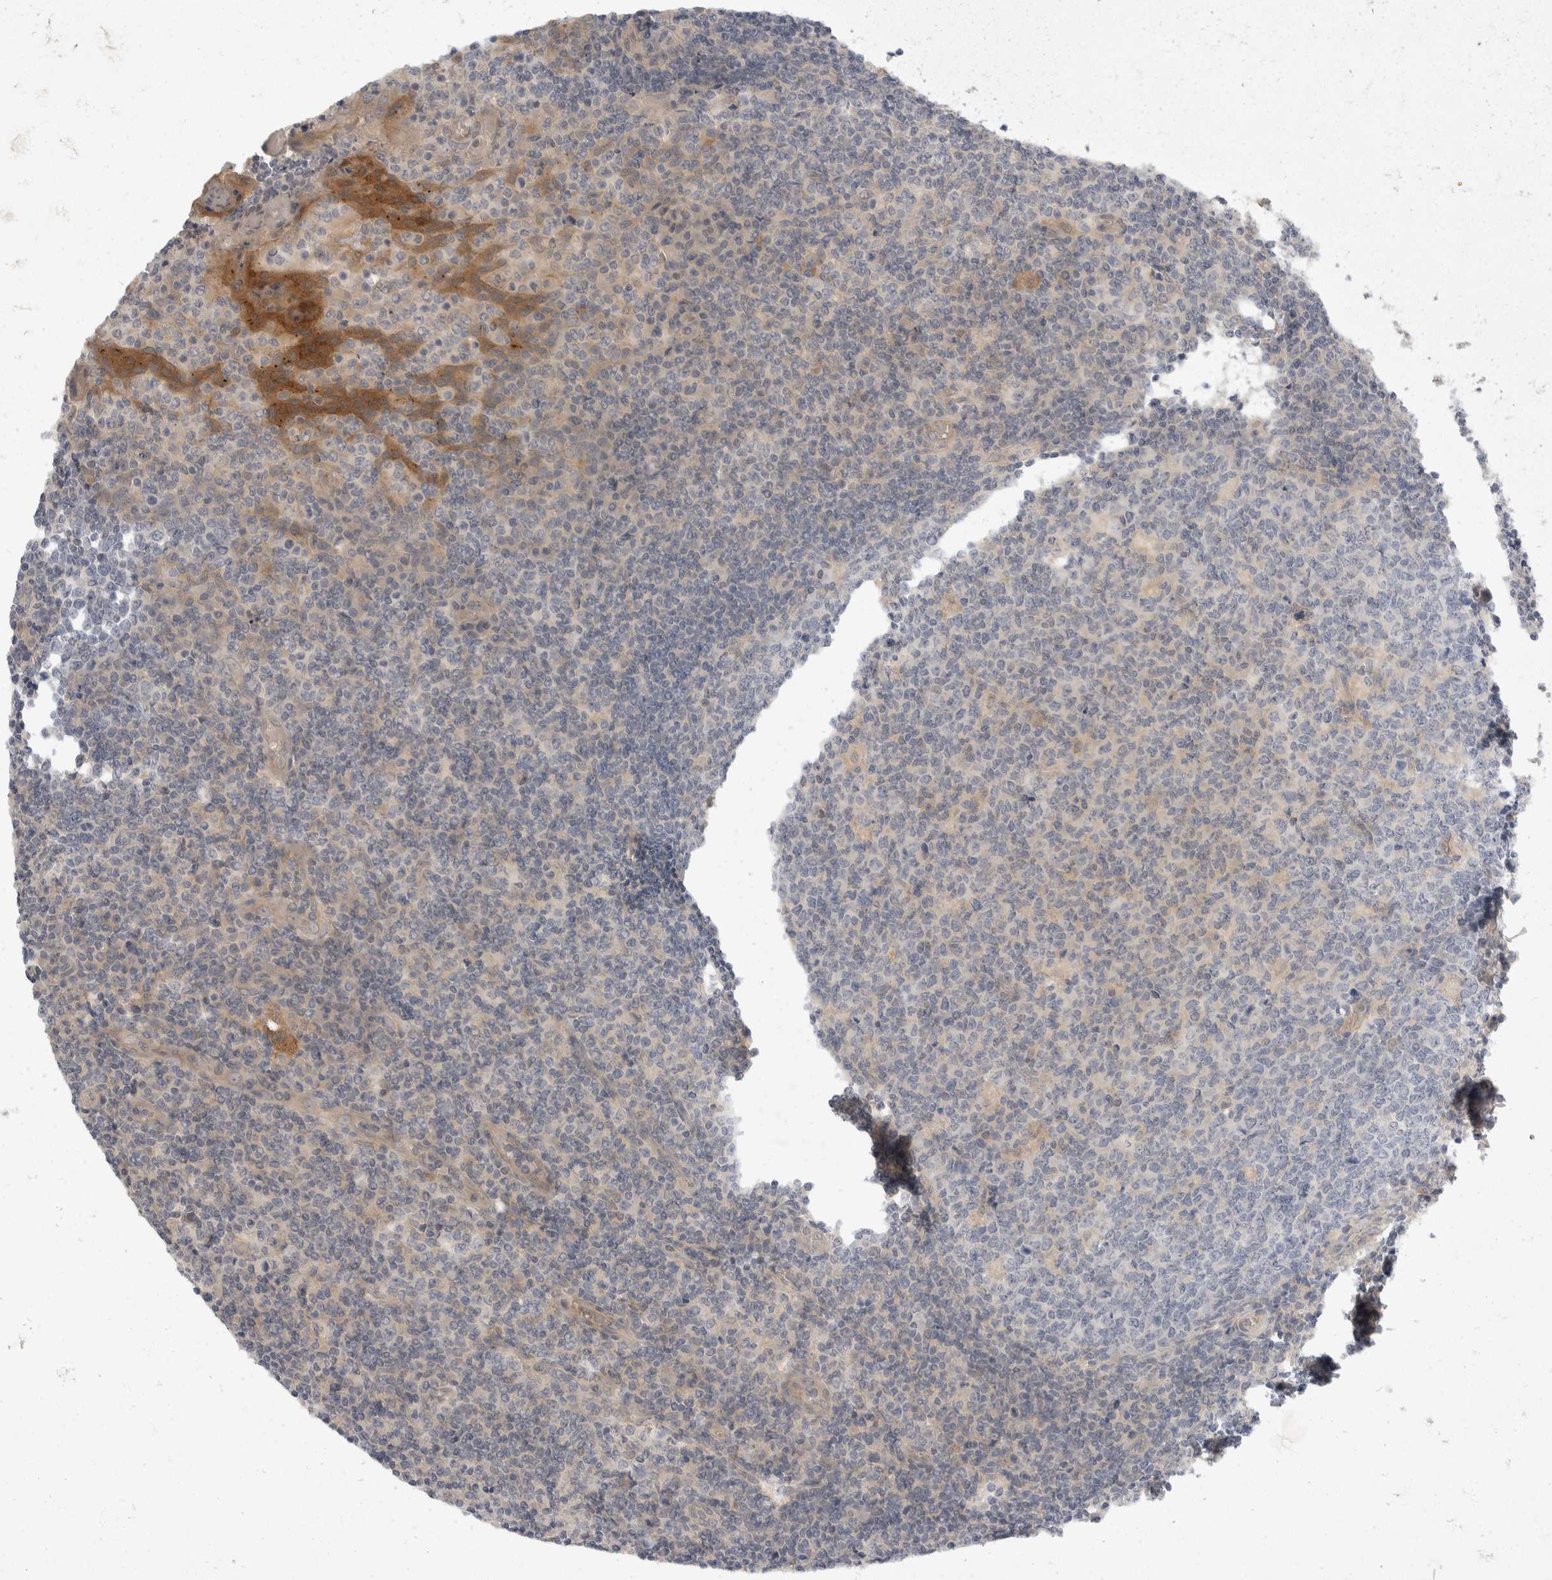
{"staining": {"intensity": "weak", "quantity": "<25%", "location": "cytoplasmic/membranous"}, "tissue": "tonsil", "cell_type": "Germinal center cells", "image_type": "normal", "snomed": [{"axis": "morphology", "description": "Normal tissue, NOS"}, {"axis": "topography", "description": "Tonsil"}], "caption": "Protein analysis of unremarkable tonsil shows no significant expression in germinal center cells.", "gene": "TOM1L2", "patient": {"sex": "female", "age": 19}}